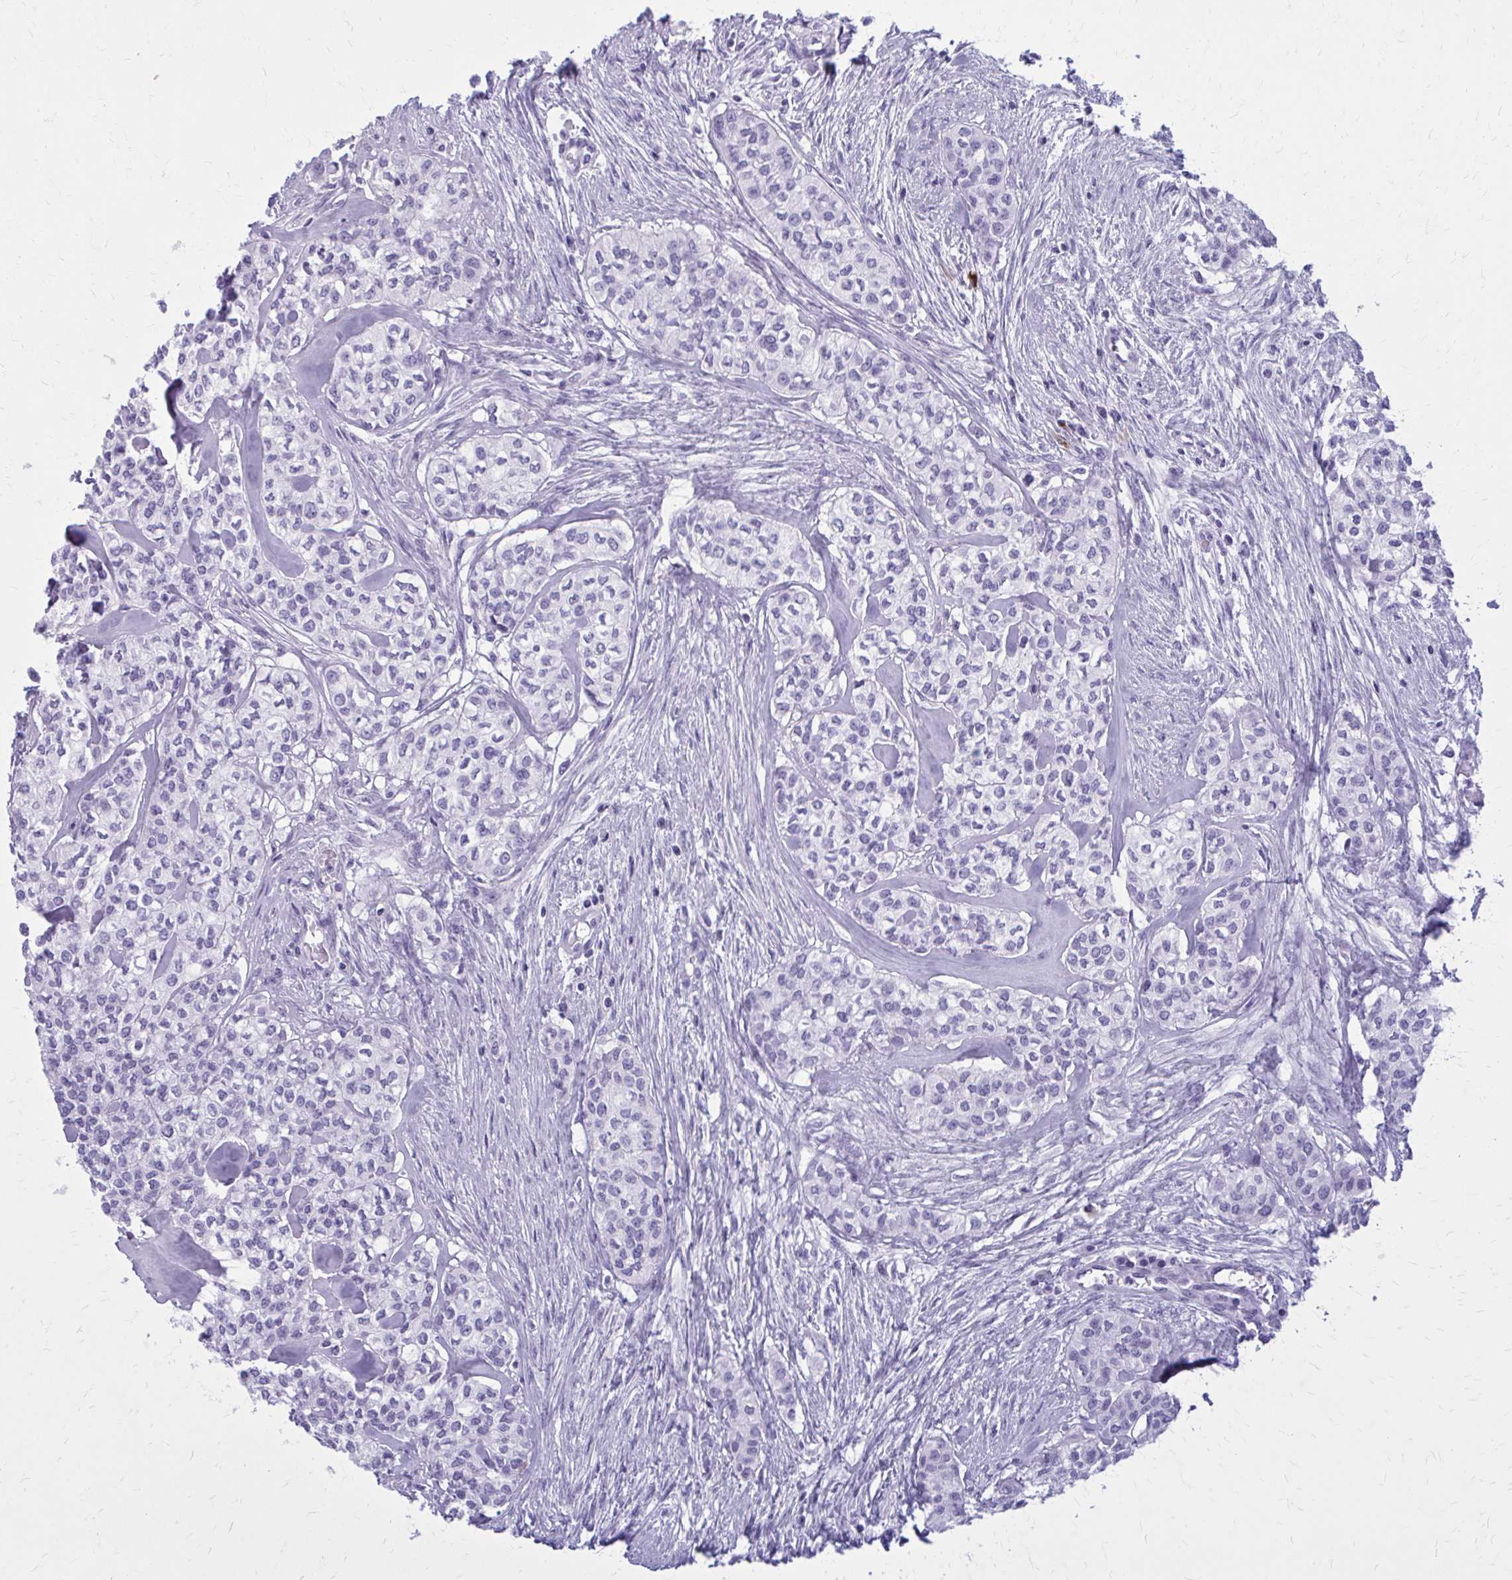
{"staining": {"intensity": "negative", "quantity": "none", "location": "none"}, "tissue": "head and neck cancer", "cell_type": "Tumor cells", "image_type": "cancer", "snomed": [{"axis": "morphology", "description": "Adenocarcinoma, NOS"}, {"axis": "topography", "description": "Head-Neck"}], "caption": "The histopathology image displays no staining of tumor cells in head and neck adenocarcinoma.", "gene": "ZDHHC7", "patient": {"sex": "male", "age": 81}}